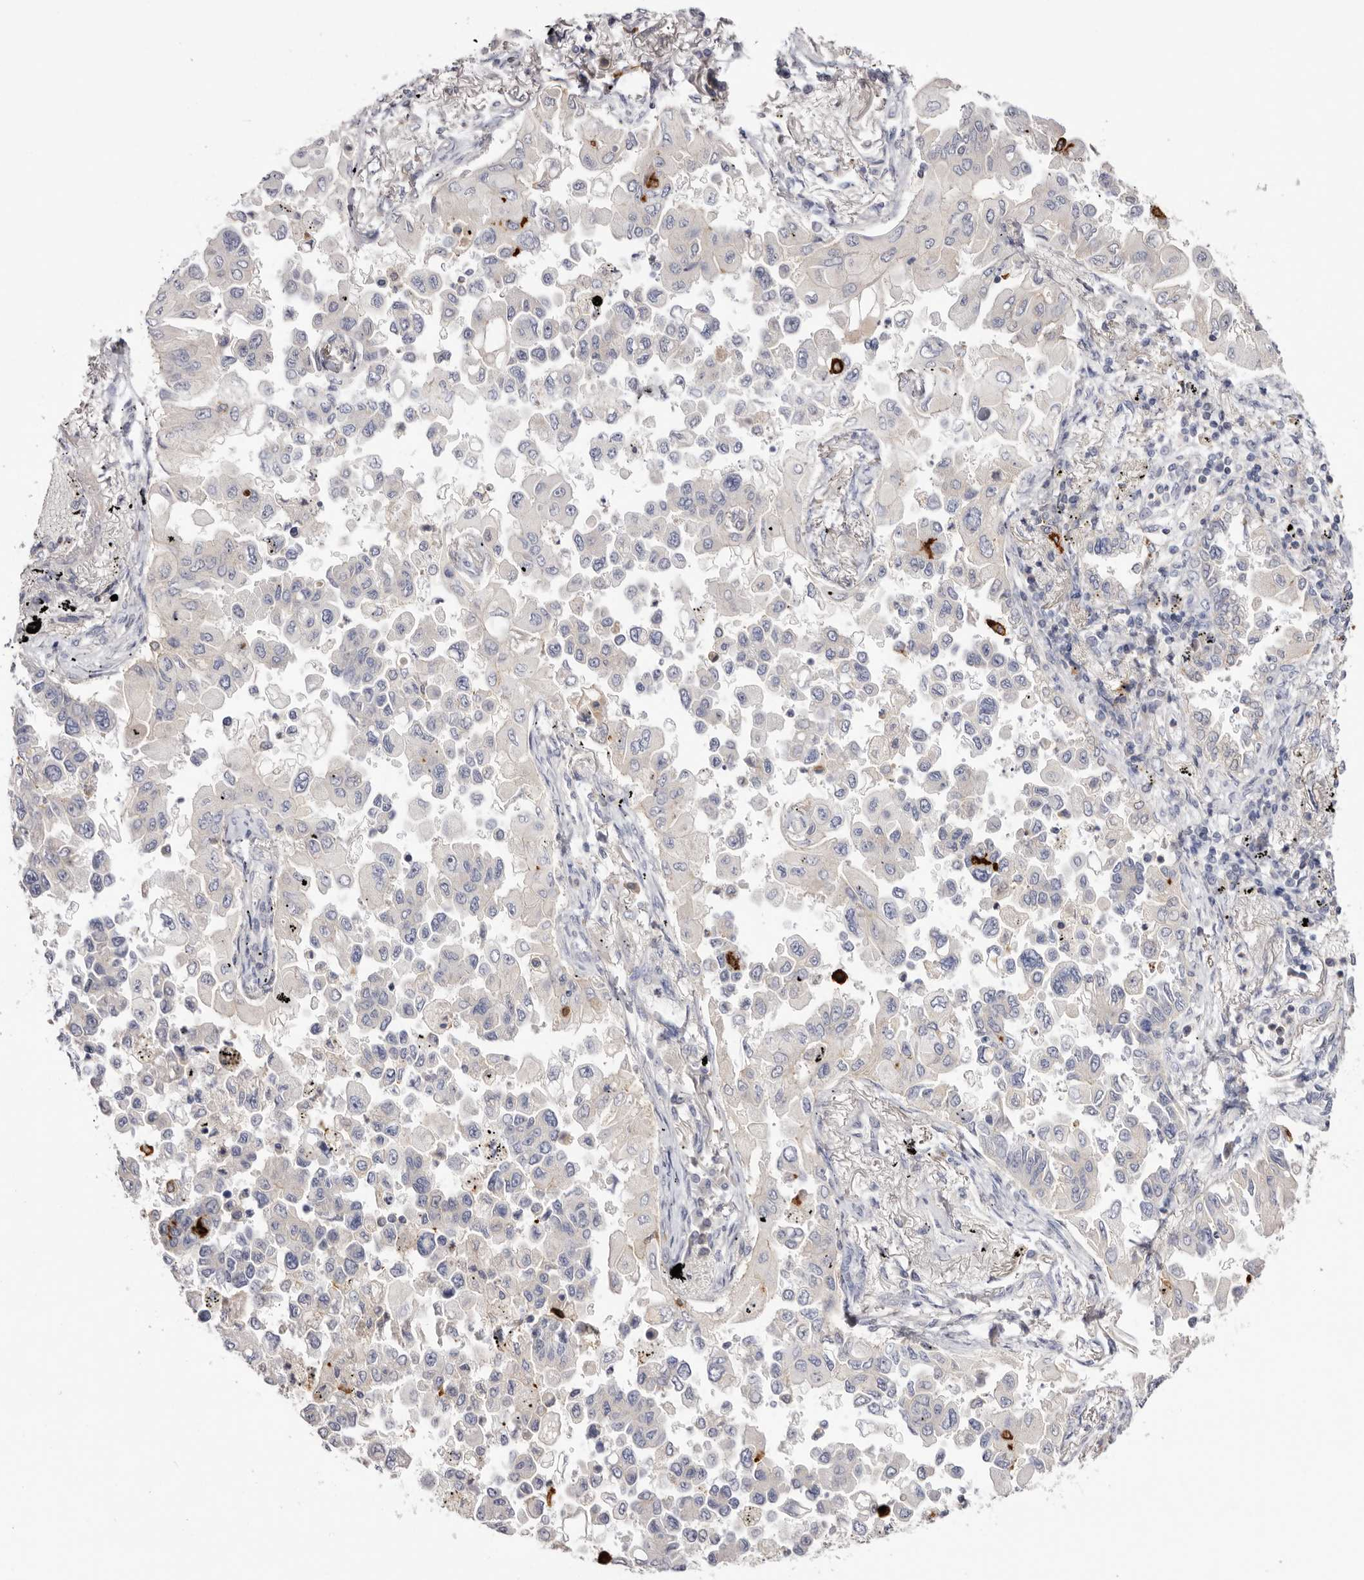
{"staining": {"intensity": "negative", "quantity": "none", "location": "none"}, "tissue": "lung cancer", "cell_type": "Tumor cells", "image_type": "cancer", "snomed": [{"axis": "morphology", "description": "Adenocarcinoma, NOS"}, {"axis": "topography", "description": "Lung"}], "caption": "Immunohistochemistry (IHC) photomicrograph of neoplastic tissue: lung cancer (adenocarcinoma) stained with DAB (3,3'-diaminobenzidine) demonstrates no significant protein positivity in tumor cells.", "gene": "S1PR5", "patient": {"sex": "female", "age": 67}}